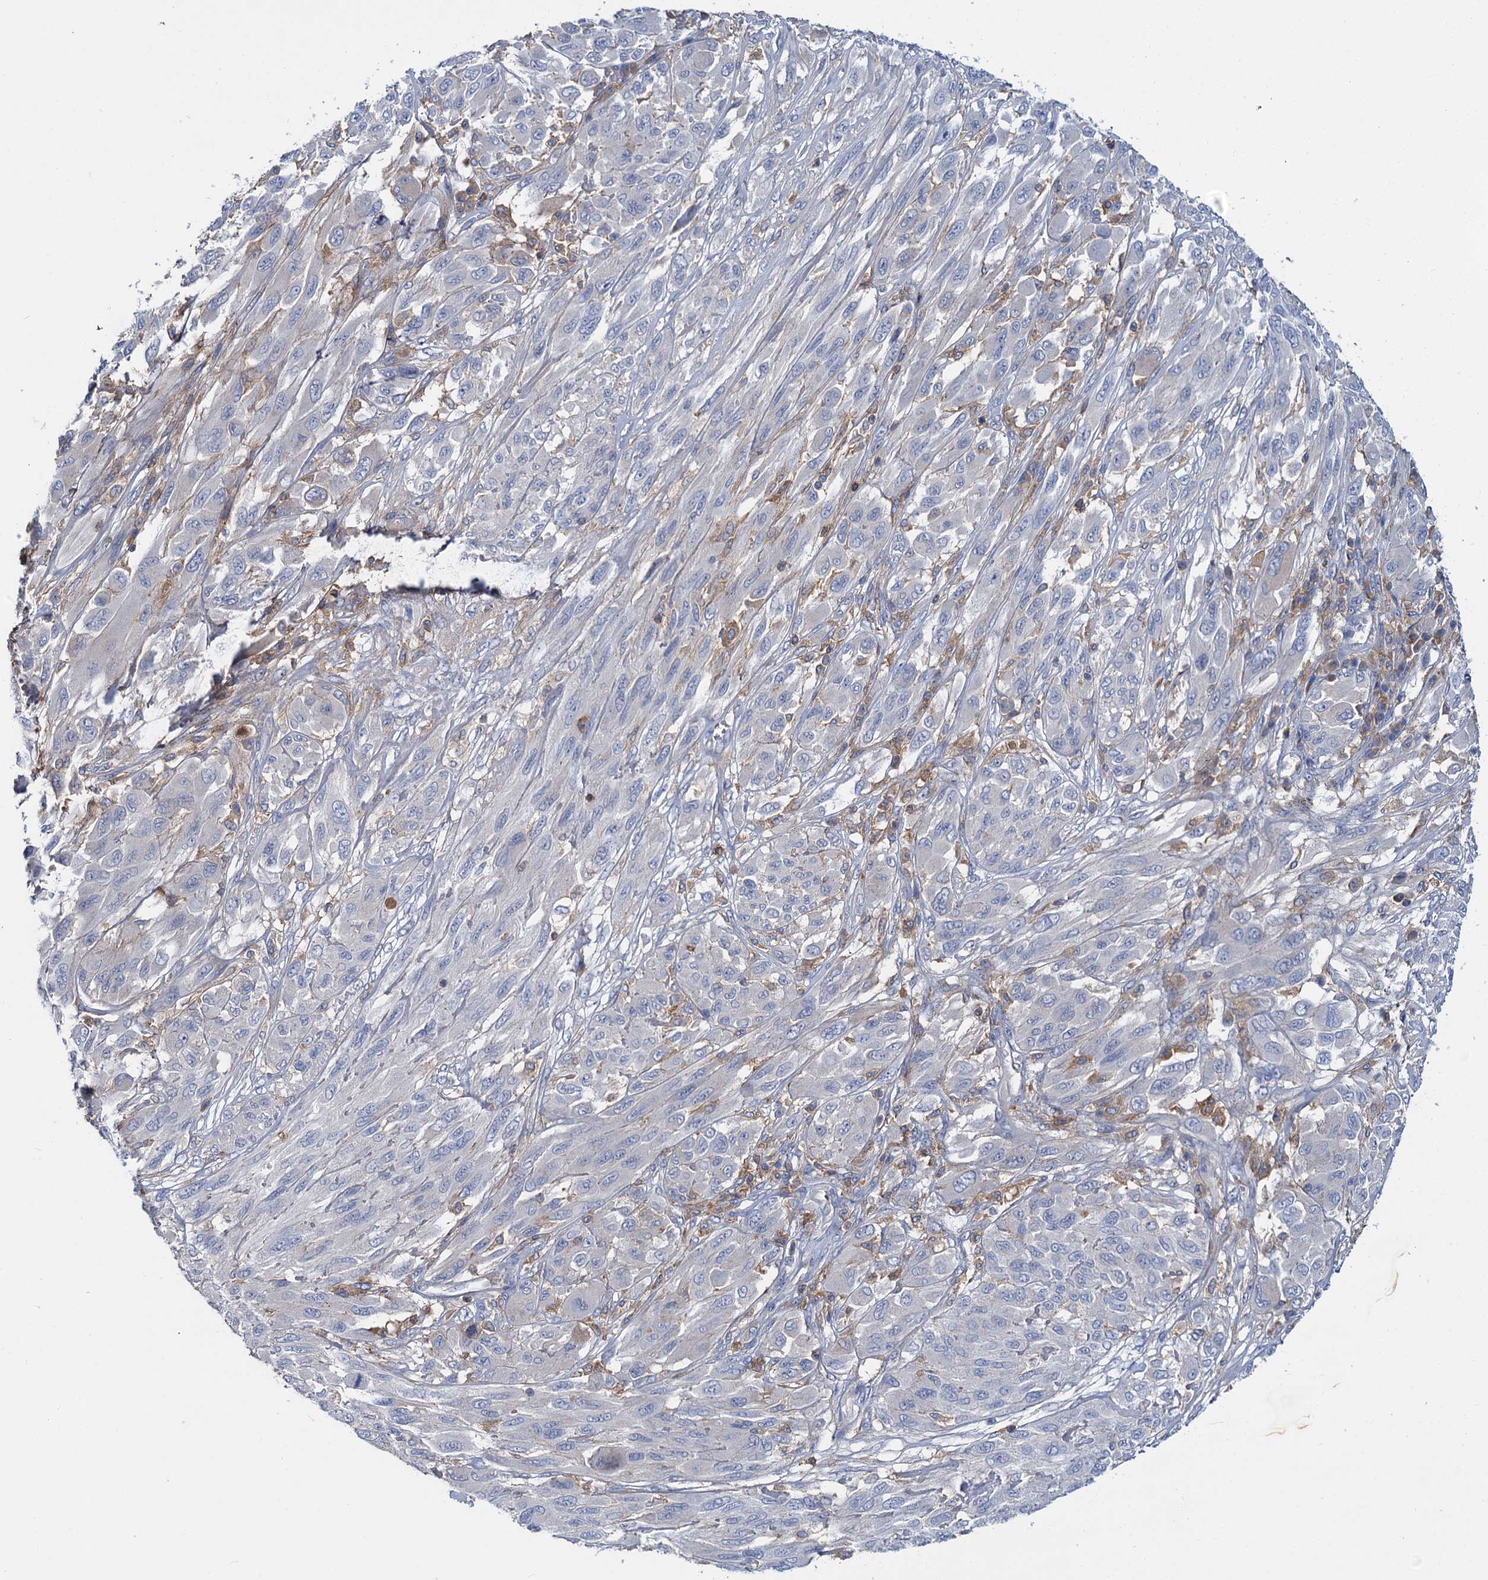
{"staining": {"intensity": "negative", "quantity": "none", "location": "none"}, "tissue": "melanoma", "cell_type": "Tumor cells", "image_type": "cancer", "snomed": [{"axis": "morphology", "description": "Malignant melanoma, NOS"}, {"axis": "topography", "description": "Skin"}], "caption": "Photomicrograph shows no protein positivity in tumor cells of malignant melanoma tissue.", "gene": "FGFR2", "patient": {"sex": "female", "age": 91}}